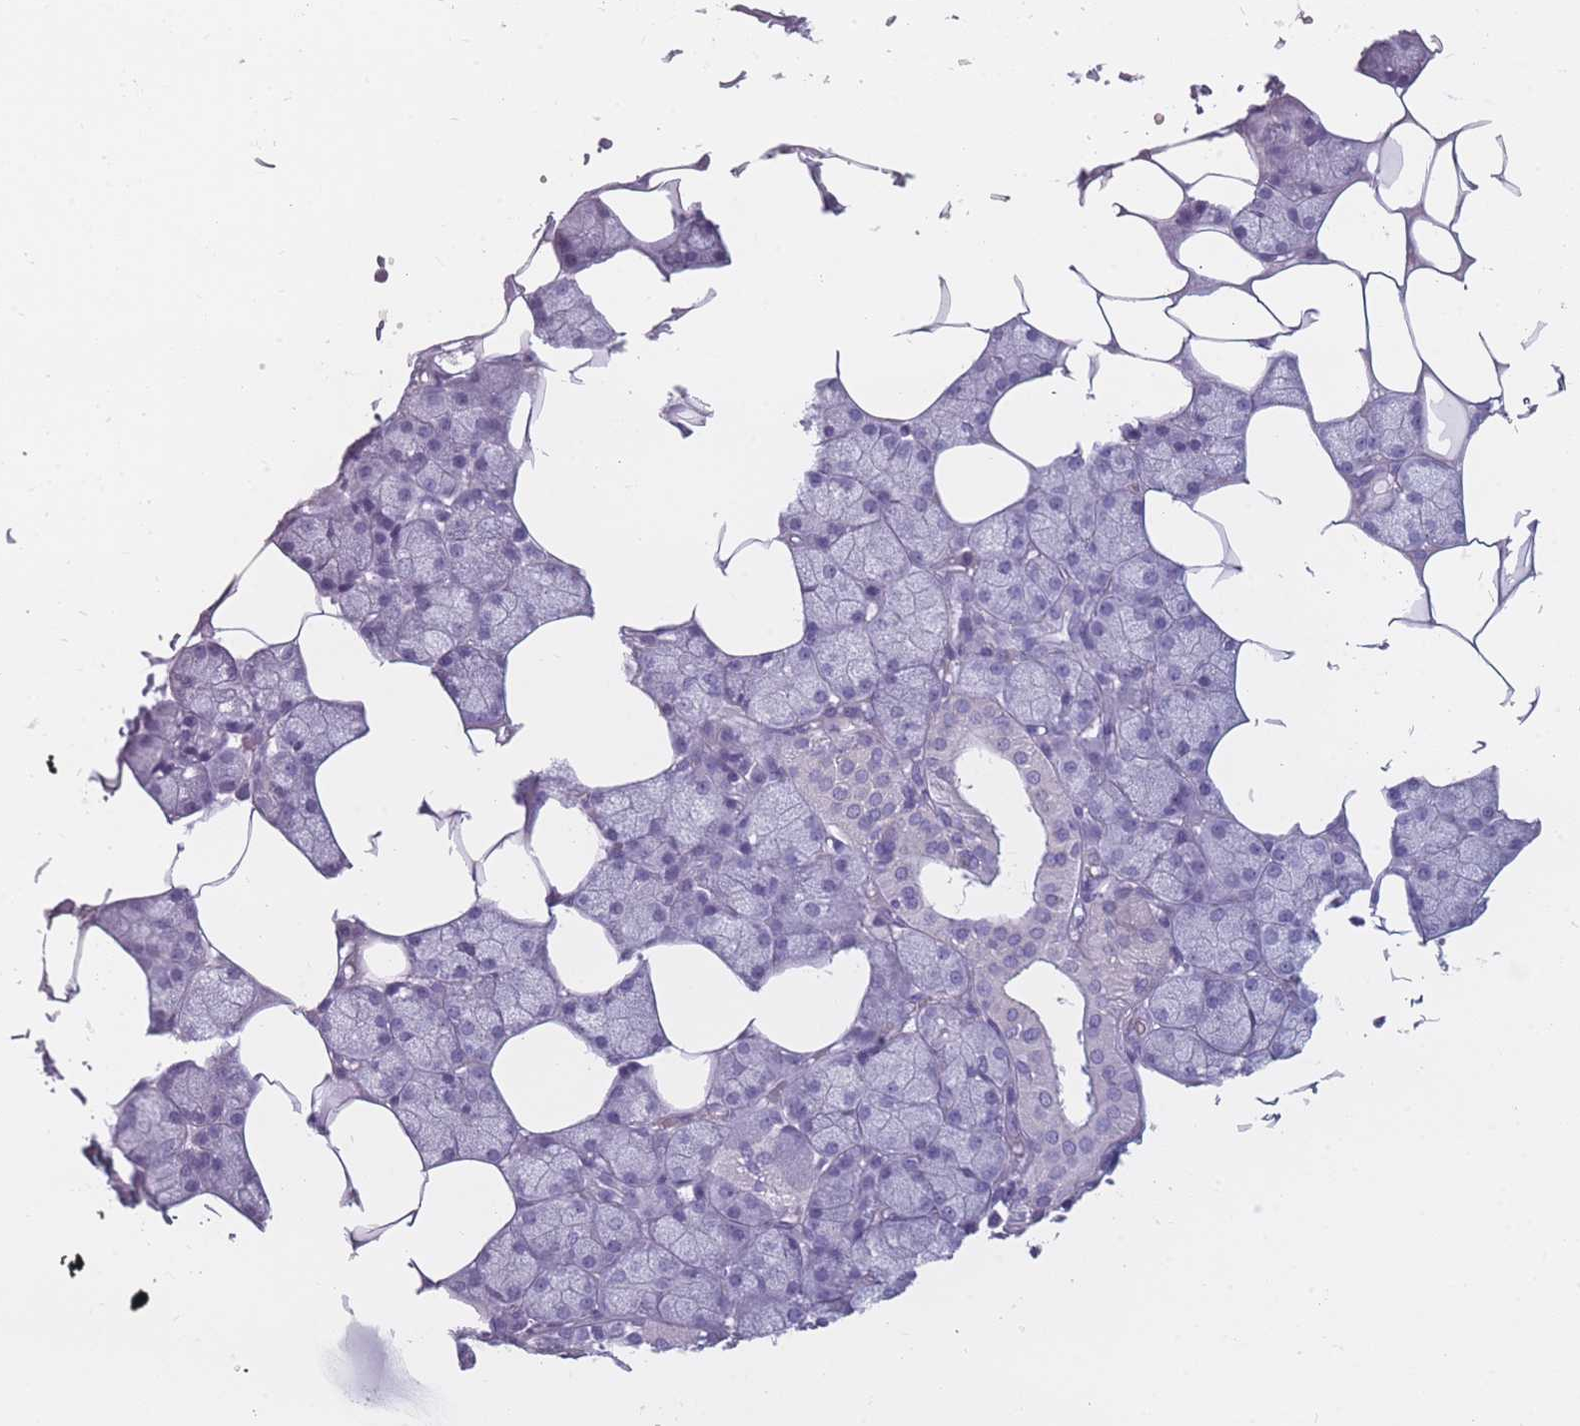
{"staining": {"intensity": "negative", "quantity": "none", "location": "none"}, "tissue": "salivary gland", "cell_type": "Glandular cells", "image_type": "normal", "snomed": [{"axis": "morphology", "description": "Normal tissue, NOS"}, {"axis": "topography", "description": "Salivary gland"}], "caption": "Immunohistochemical staining of unremarkable human salivary gland exhibits no significant expression in glandular cells.", "gene": "PPFIA3", "patient": {"sex": "male", "age": 62}}